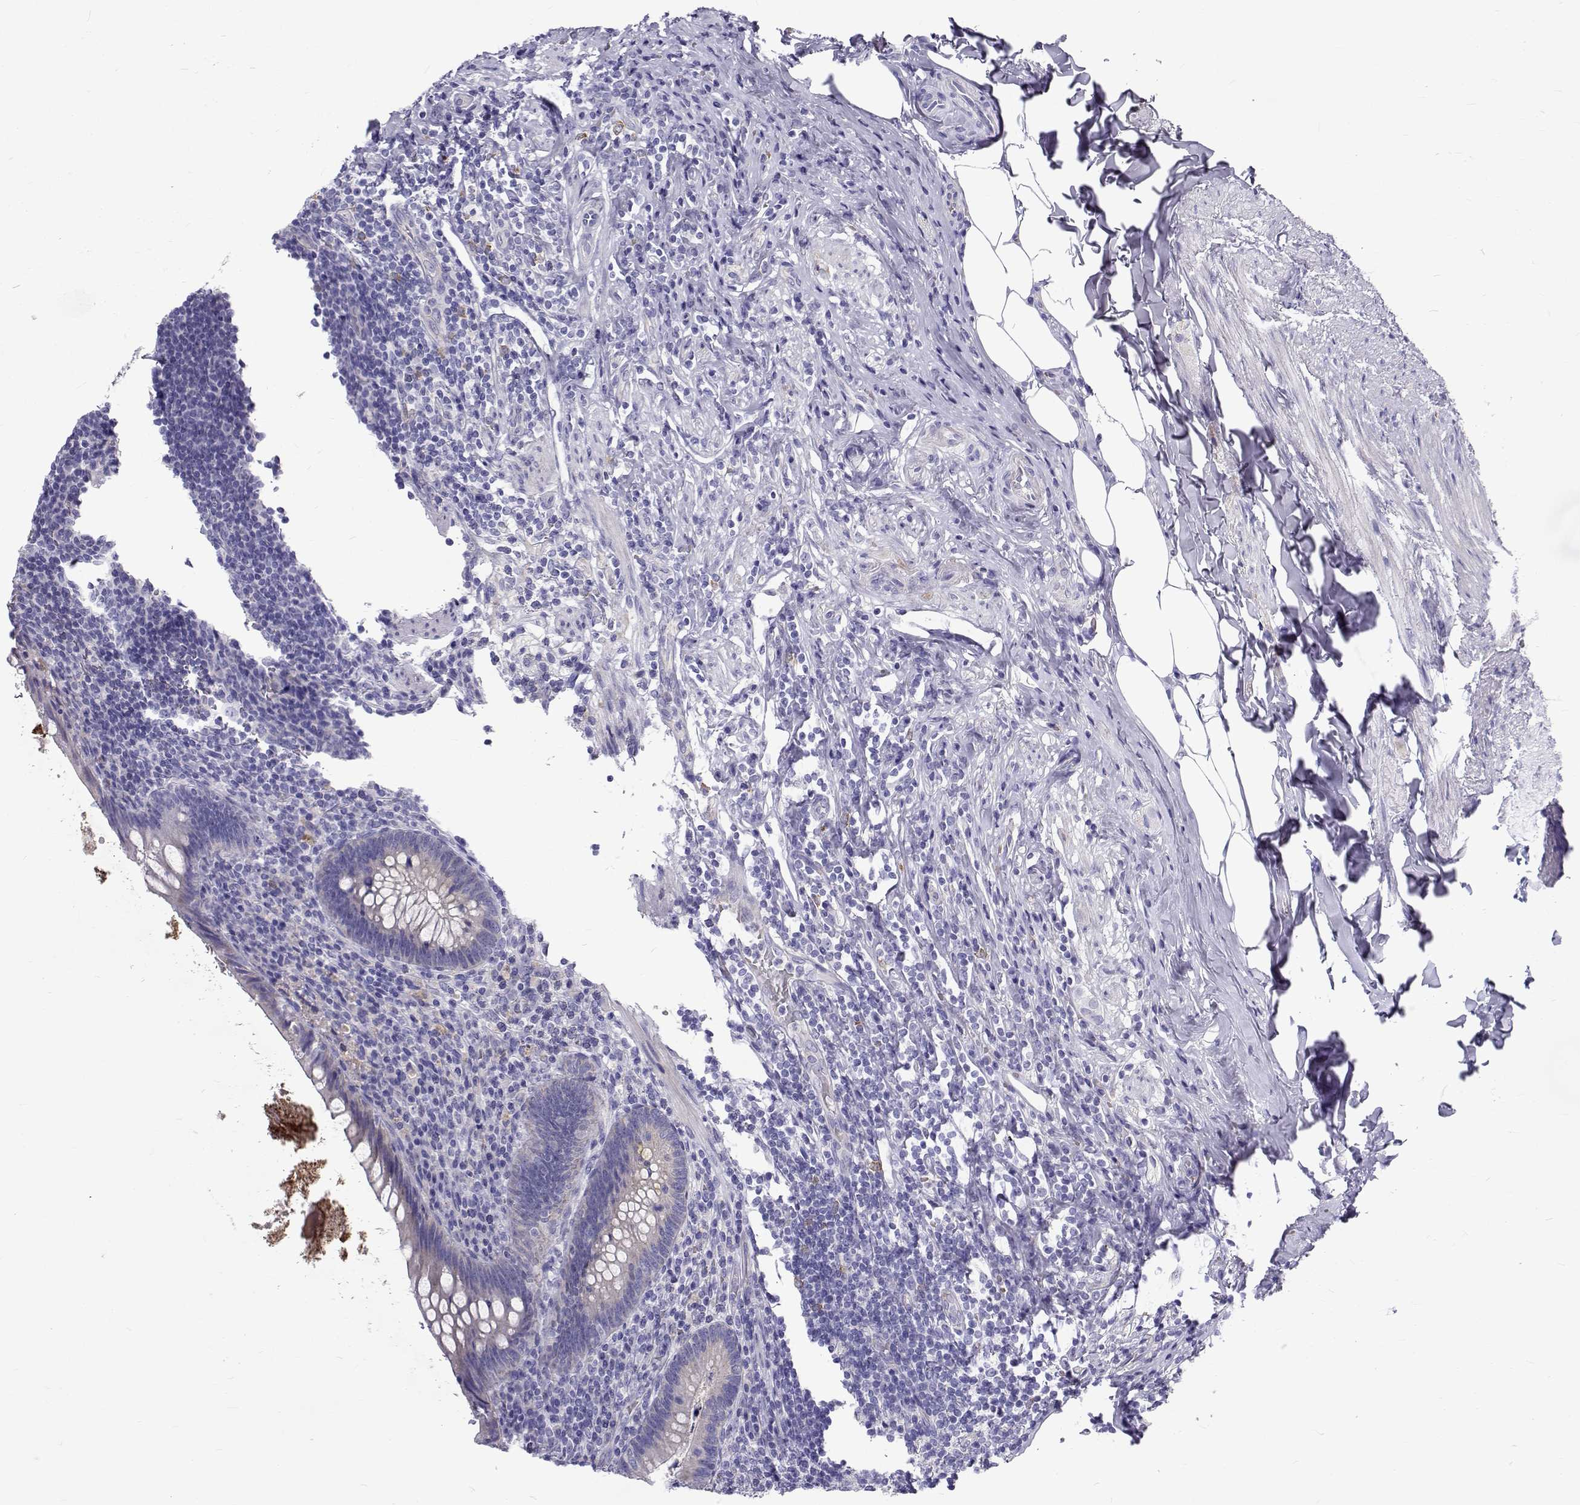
{"staining": {"intensity": "negative", "quantity": "none", "location": "none"}, "tissue": "appendix", "cell_type": "Glandular cells", "image_type": "normal", "snomed": [{"axis": "morphology", "description": "Normal tissue, NOS"}, {"axis": "topography", "description": "Appendix"}], "caption": "IHC photomicrograph of benign appendix: human appendix stained with DAB (3,3'-diaminobenzidine) displays no significant protein positivity in glandular cells. (Stains: DAB (3,3'-diaminobenzidine) IHC with hematoxylin counter stain, Microscopy: brightfield microscopy at high magnification).", "gene": "IGSF1", "patient": {"sex": "male", "age": 47}}